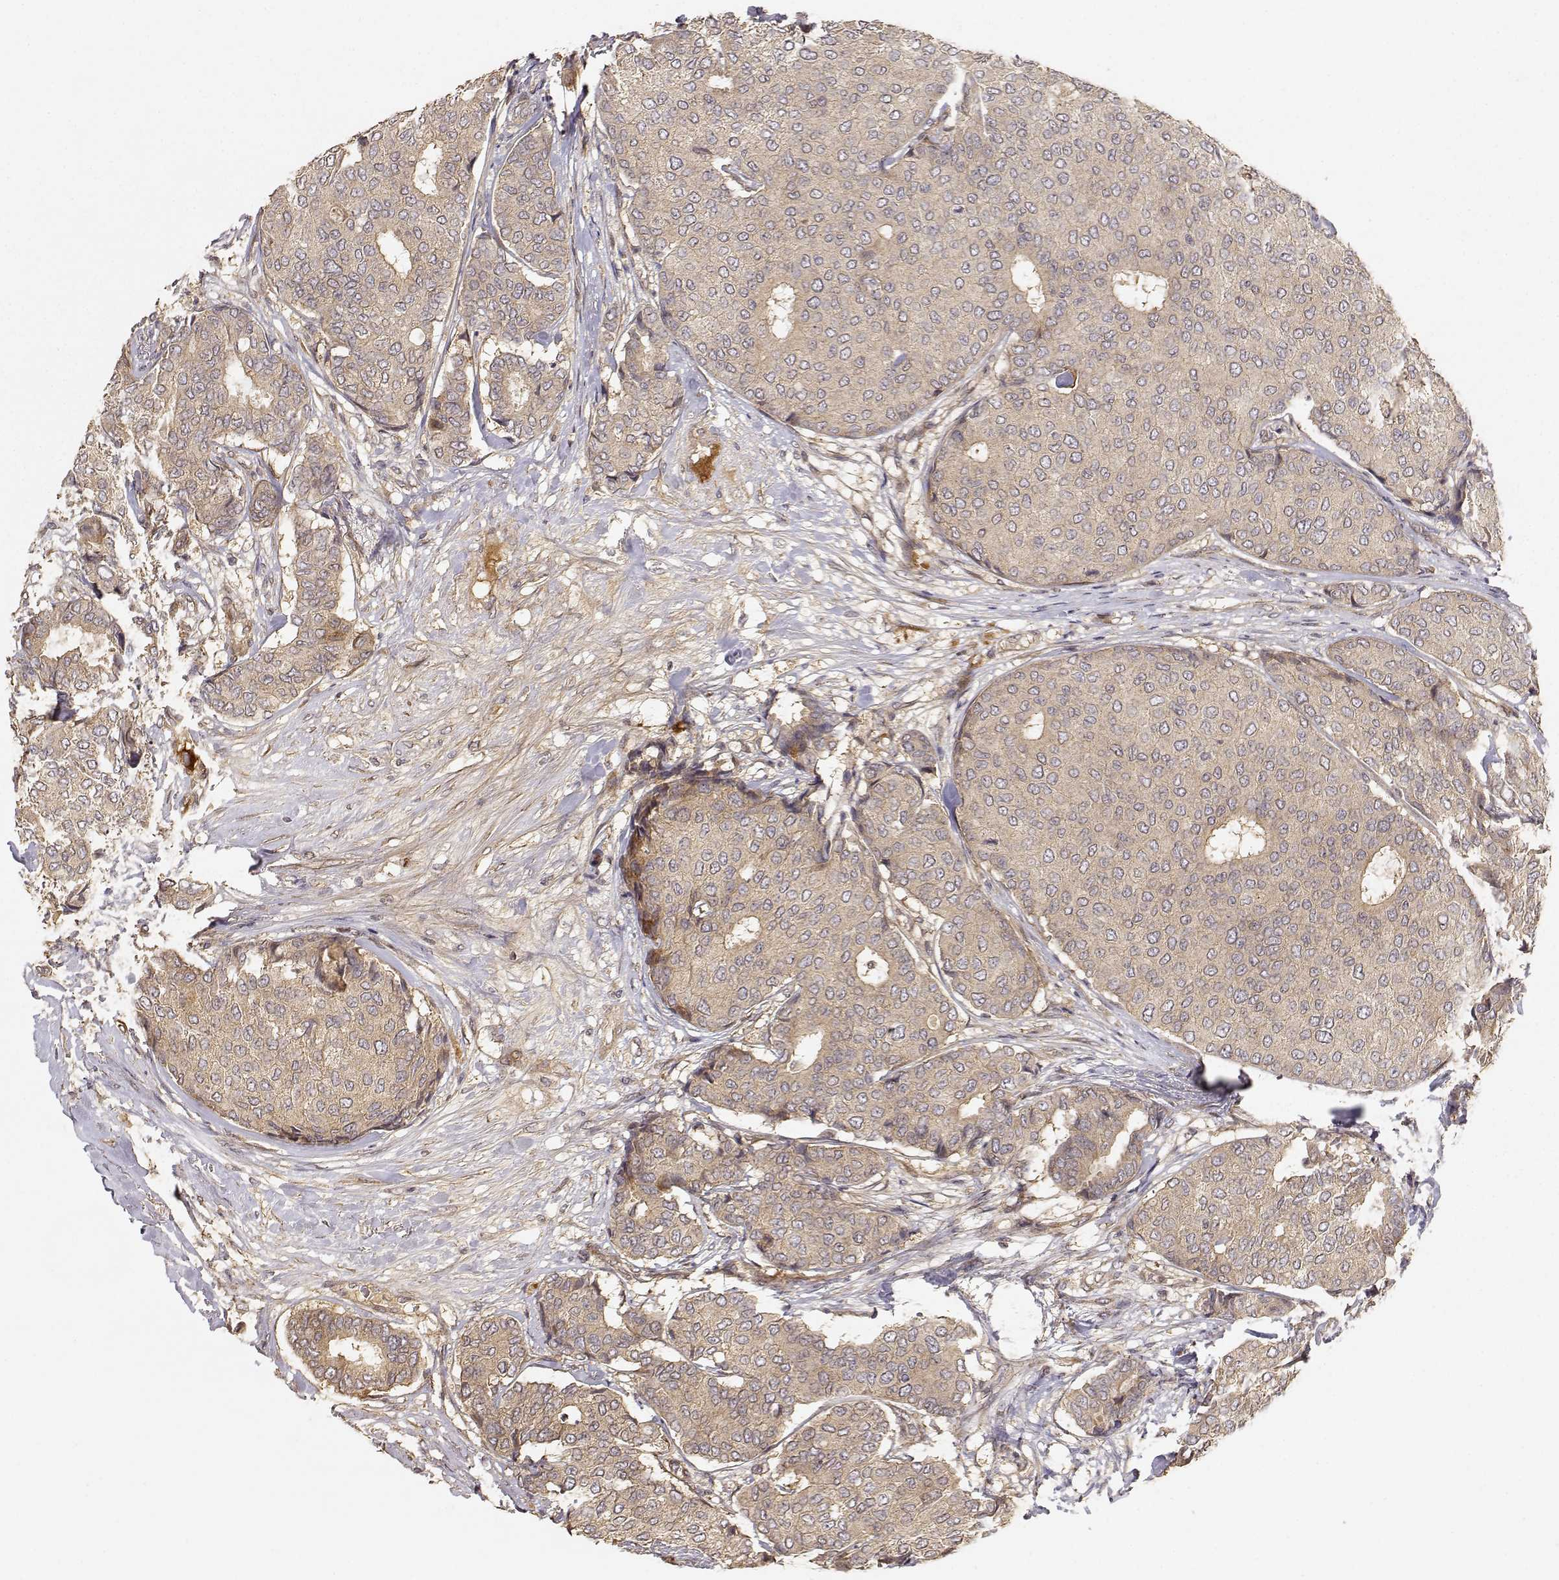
{"staining": {"intensity": "weak", "quantity": ">75%", "location": "cytoplasmic/membranous"}, "tissue": "breast cancer", "cell_type": "Tumor cells", "image_type": "cancer", "snomed": [{"axis": "morphology", "description": "Duct carcinoma"}, {"axis": "topography", "description": "Breast"}], "caption": "A brown stain shows weak cytoplasmic/membranous staining of a protein in human invasive ductal carcinoma (breast) tumor cells. The staining was performed using DAB, with brown indicating positive protein expression. Nuclei are stained blue with hematoxylin.", "gene": "PICK1", "patient": {"sex": "female", "age": 75}}